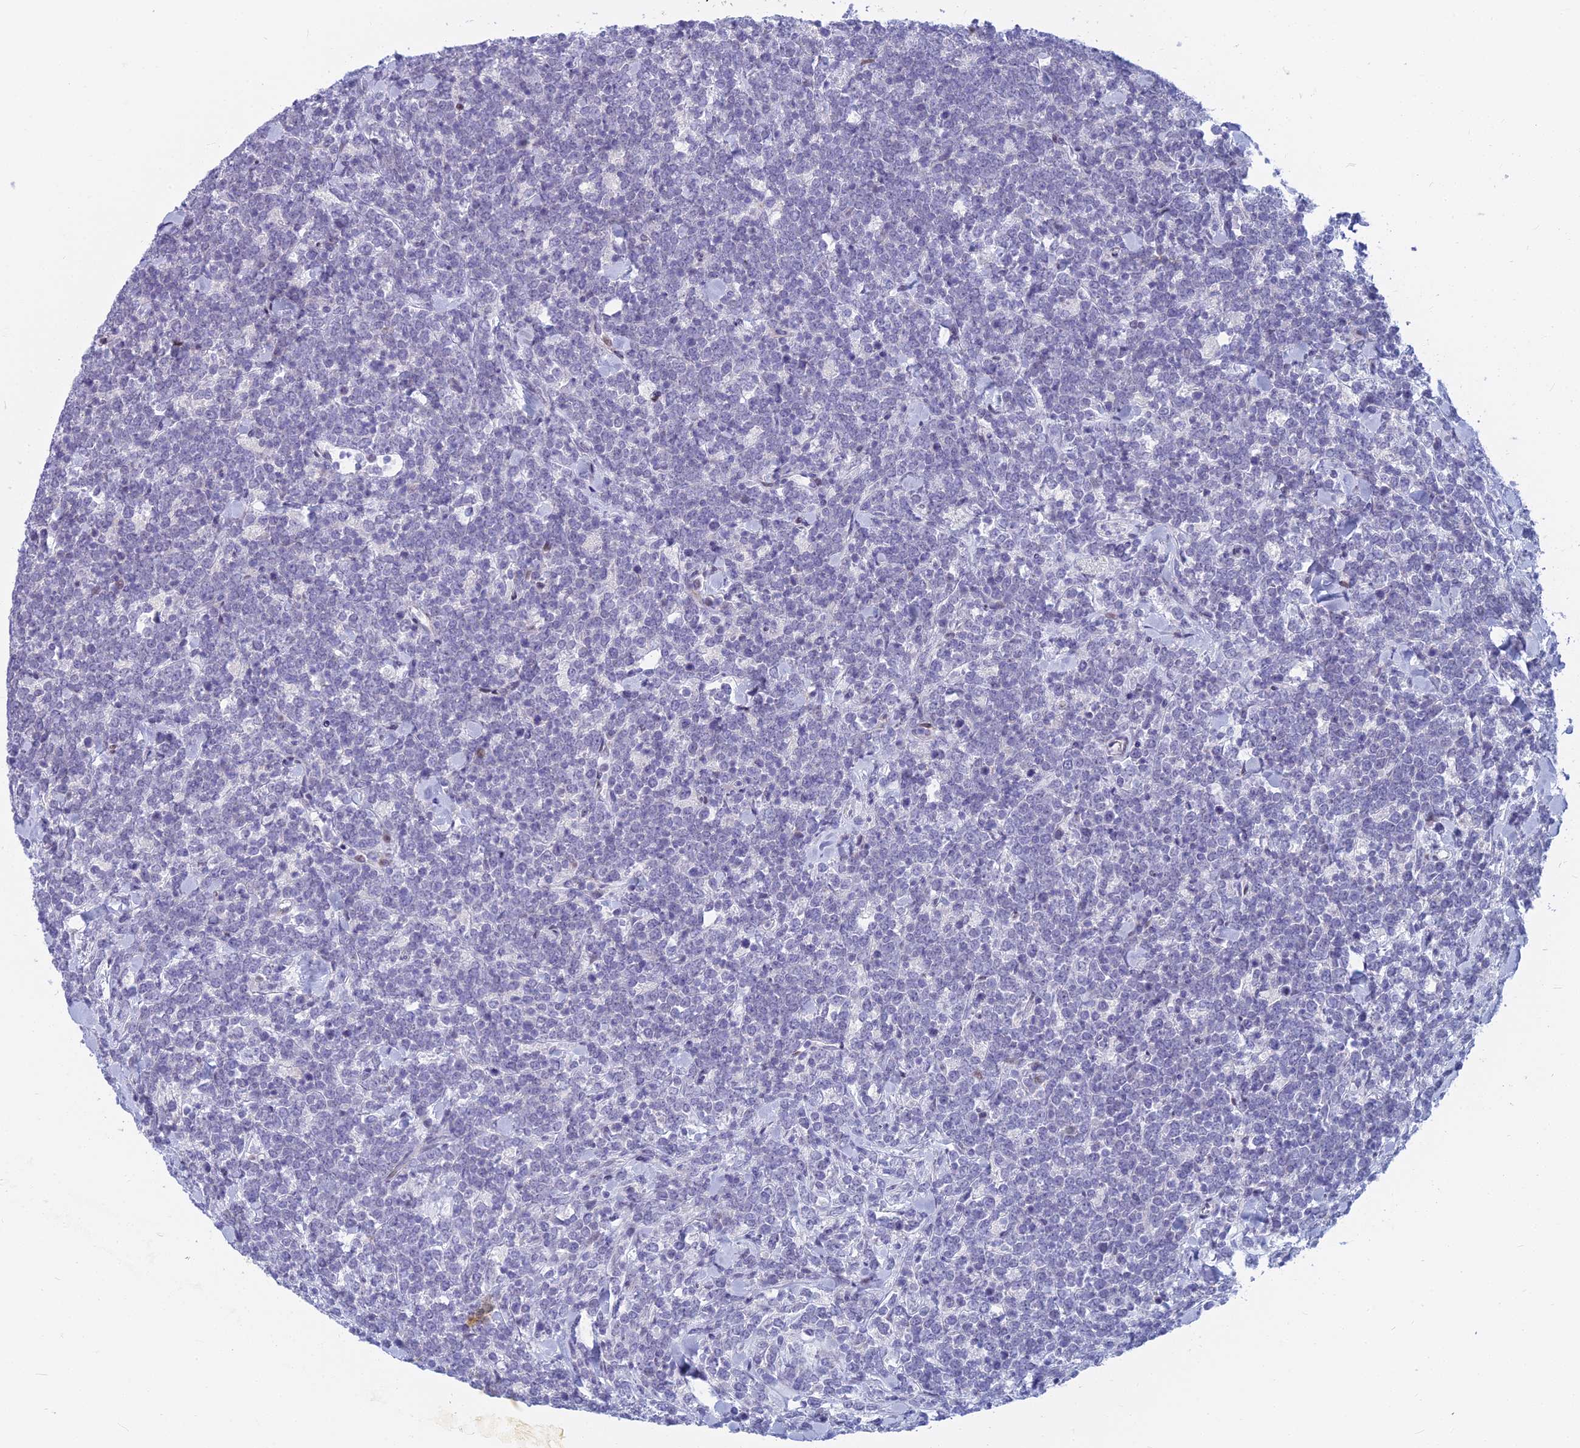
{"staining": {"intensity": "negative", "quantity": "none", "location": "none"}, "tissue": "lymphoma", "cell_type": "Tumor cells", "image_type": "cancer", "snomed": [{"axis": "morphology", "description": "Malignant lymphoma, non-Hodgkin's type, High grade"}, {"axis": "topography", "description": "Small intestine"}], "caption": "The photomicrograph demonstrates no significant staining in tumor cells of lymphoma. The staining was performed using DAB to visualize the protein expression in brown, while the nuclei were stained in blue with hematoxylin (Magnification: 20x).", "gene": "MYBPC2", "patient": {"sex": "male", "age": 8}}